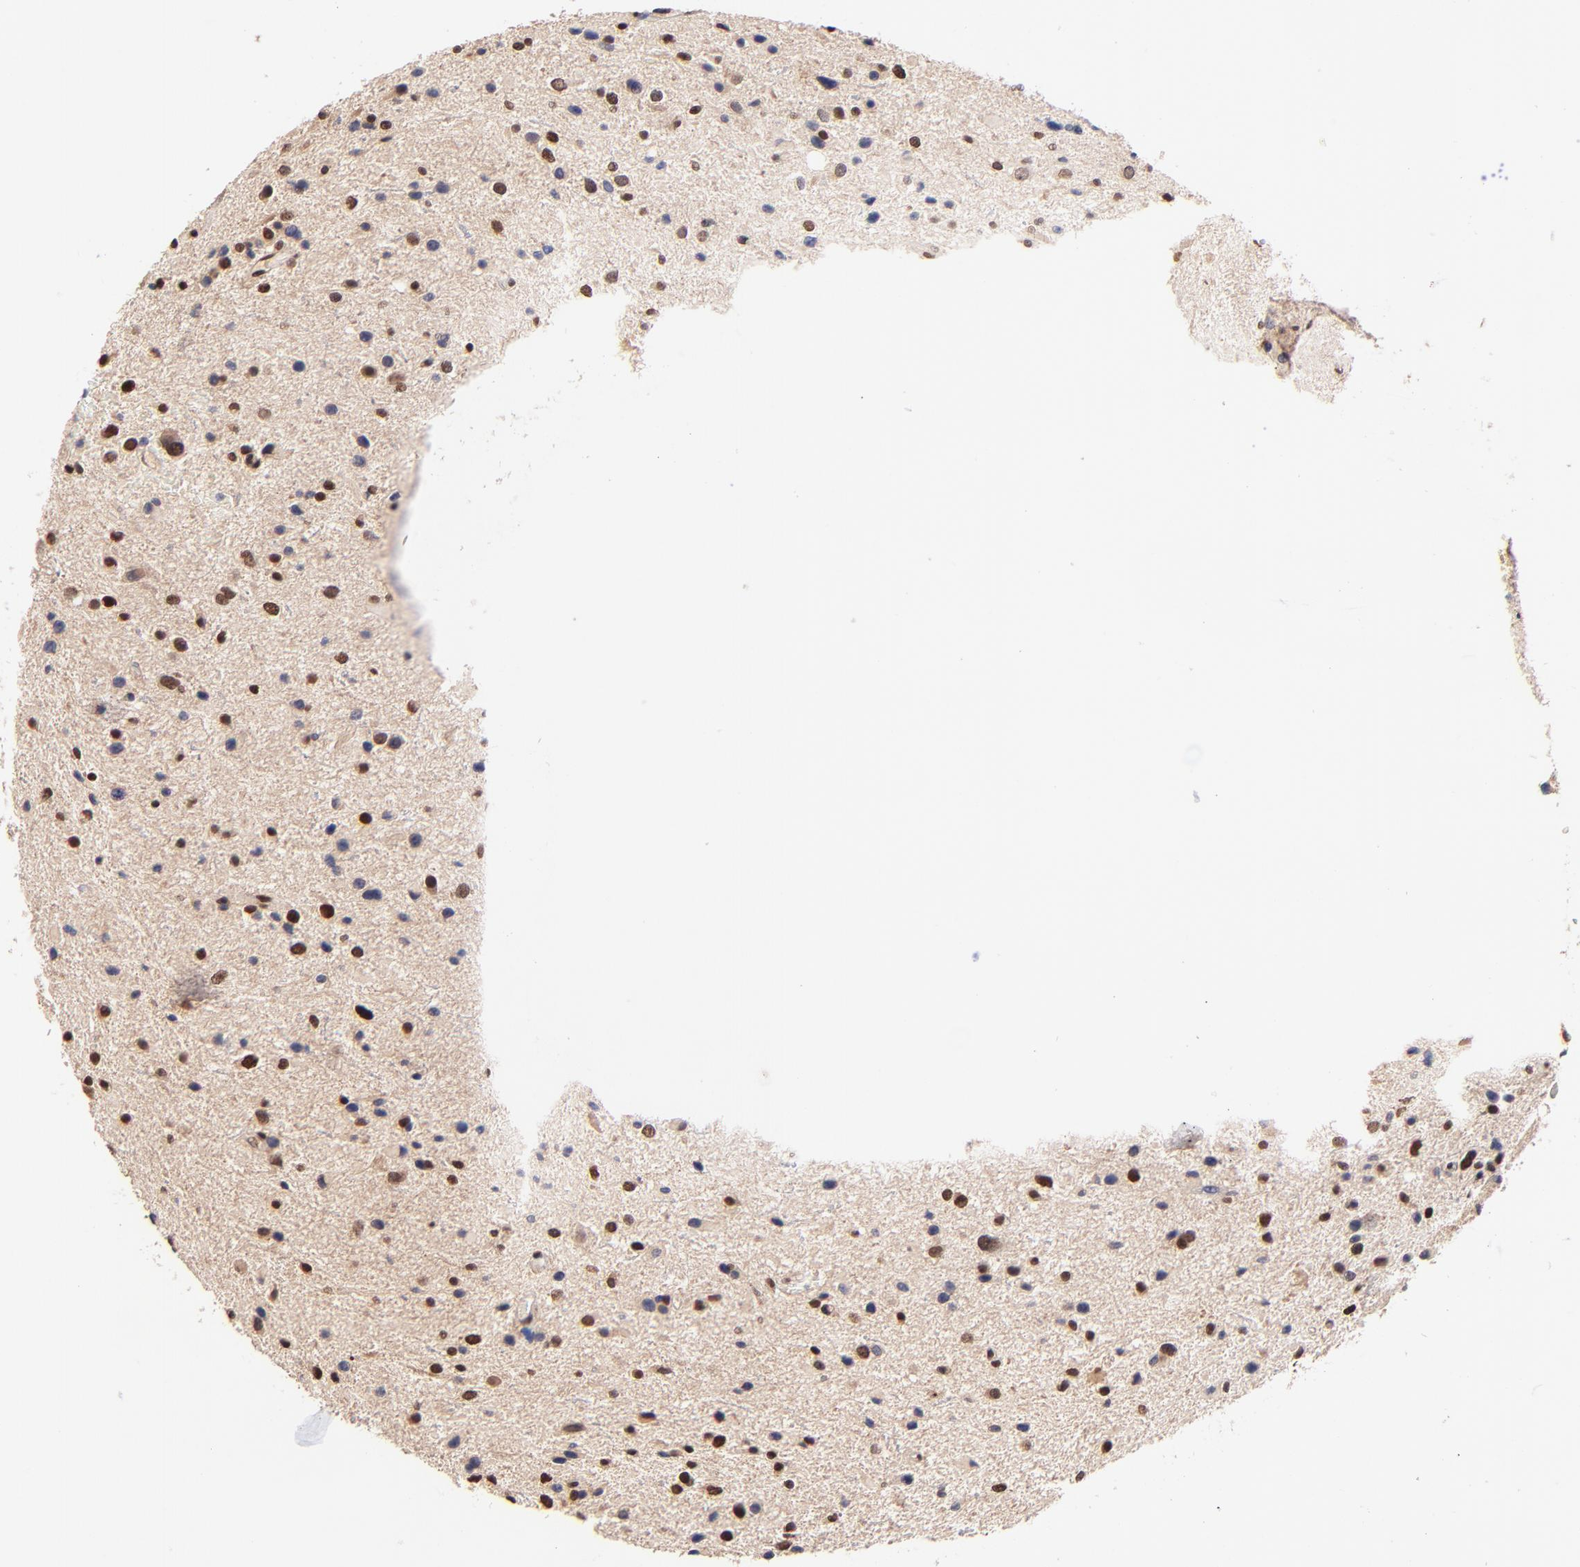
{"staining": {"intensity": "strong", "quantity": "25%-75%", "location": "nuclear"}, "tissue": "glioma", "cell_type": "Tumor cells", "image_type": "cancer", "snomed": [{"axis": "morphology", "description": "Glioma, malignant, Low grade"}, {"axis": "topography", "description": "Brain"}], "caption": "Protein expression analysis of human glioma reveals strong nuclear expression in approximately 25%-75% of tumor cells.", "gene": "WDR25", "patient": {"sex": "female", "age": 32}}